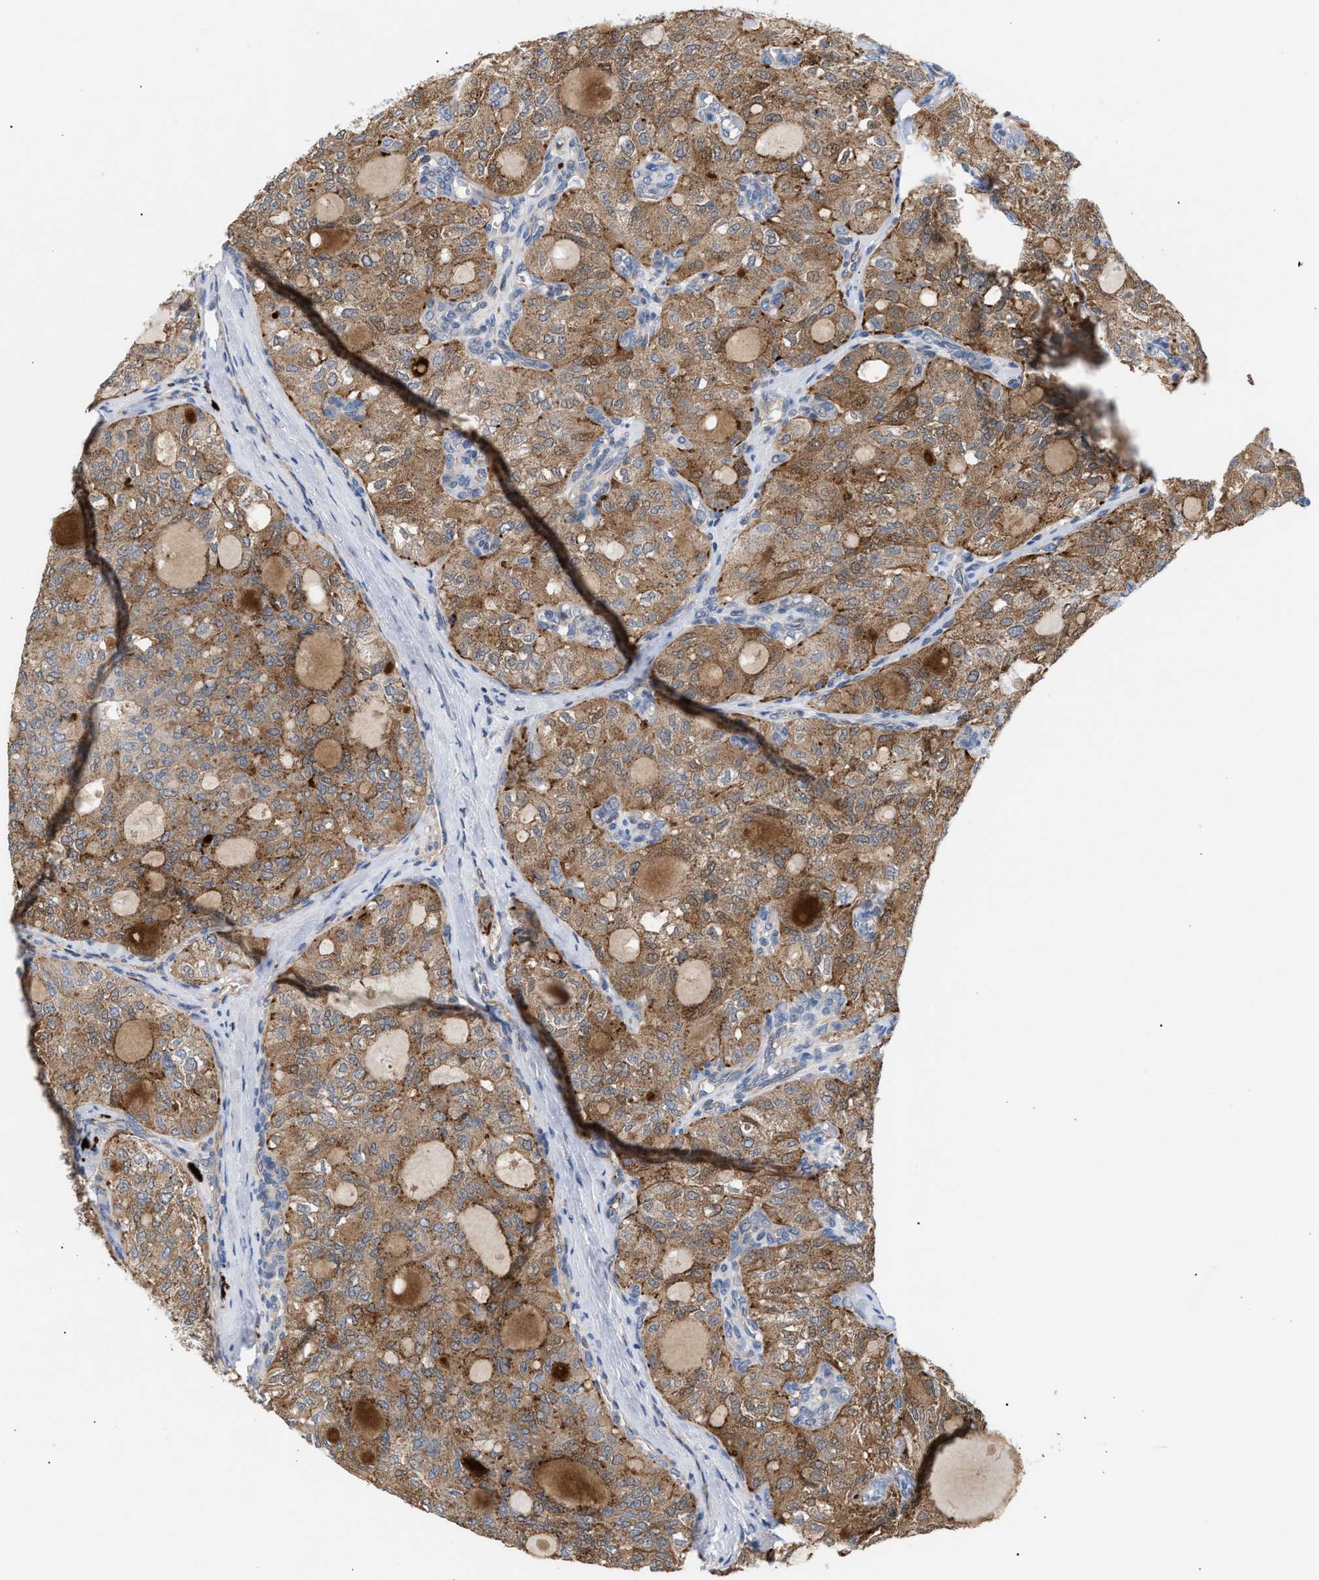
{"staining": {"intensity": "moderate", "quantity": ">75%", "location": "cytoplasmic/membranous"}, "tissue": "thyroid cancer", "cell_type": "Tumor cells", "image_type": "cancer", "snomed": [{"axis": "morphology", "description": "Follicular adenoma carcinoma, NOS"}, {"axis": "topography", "description": "Thyroid gland"}], "caption": "Thyroid cancer (follicular adenoma carcinoma) was stained to show a protein in brown. There is medium levels of moderate cytoplasmic/membranous staining in approximately >75% of tumor cells. (Brightfield microscopy of DAB IHC at high magnification).", "gene": "MBTD1", "patient": {"sex": "male", "age": 75}}